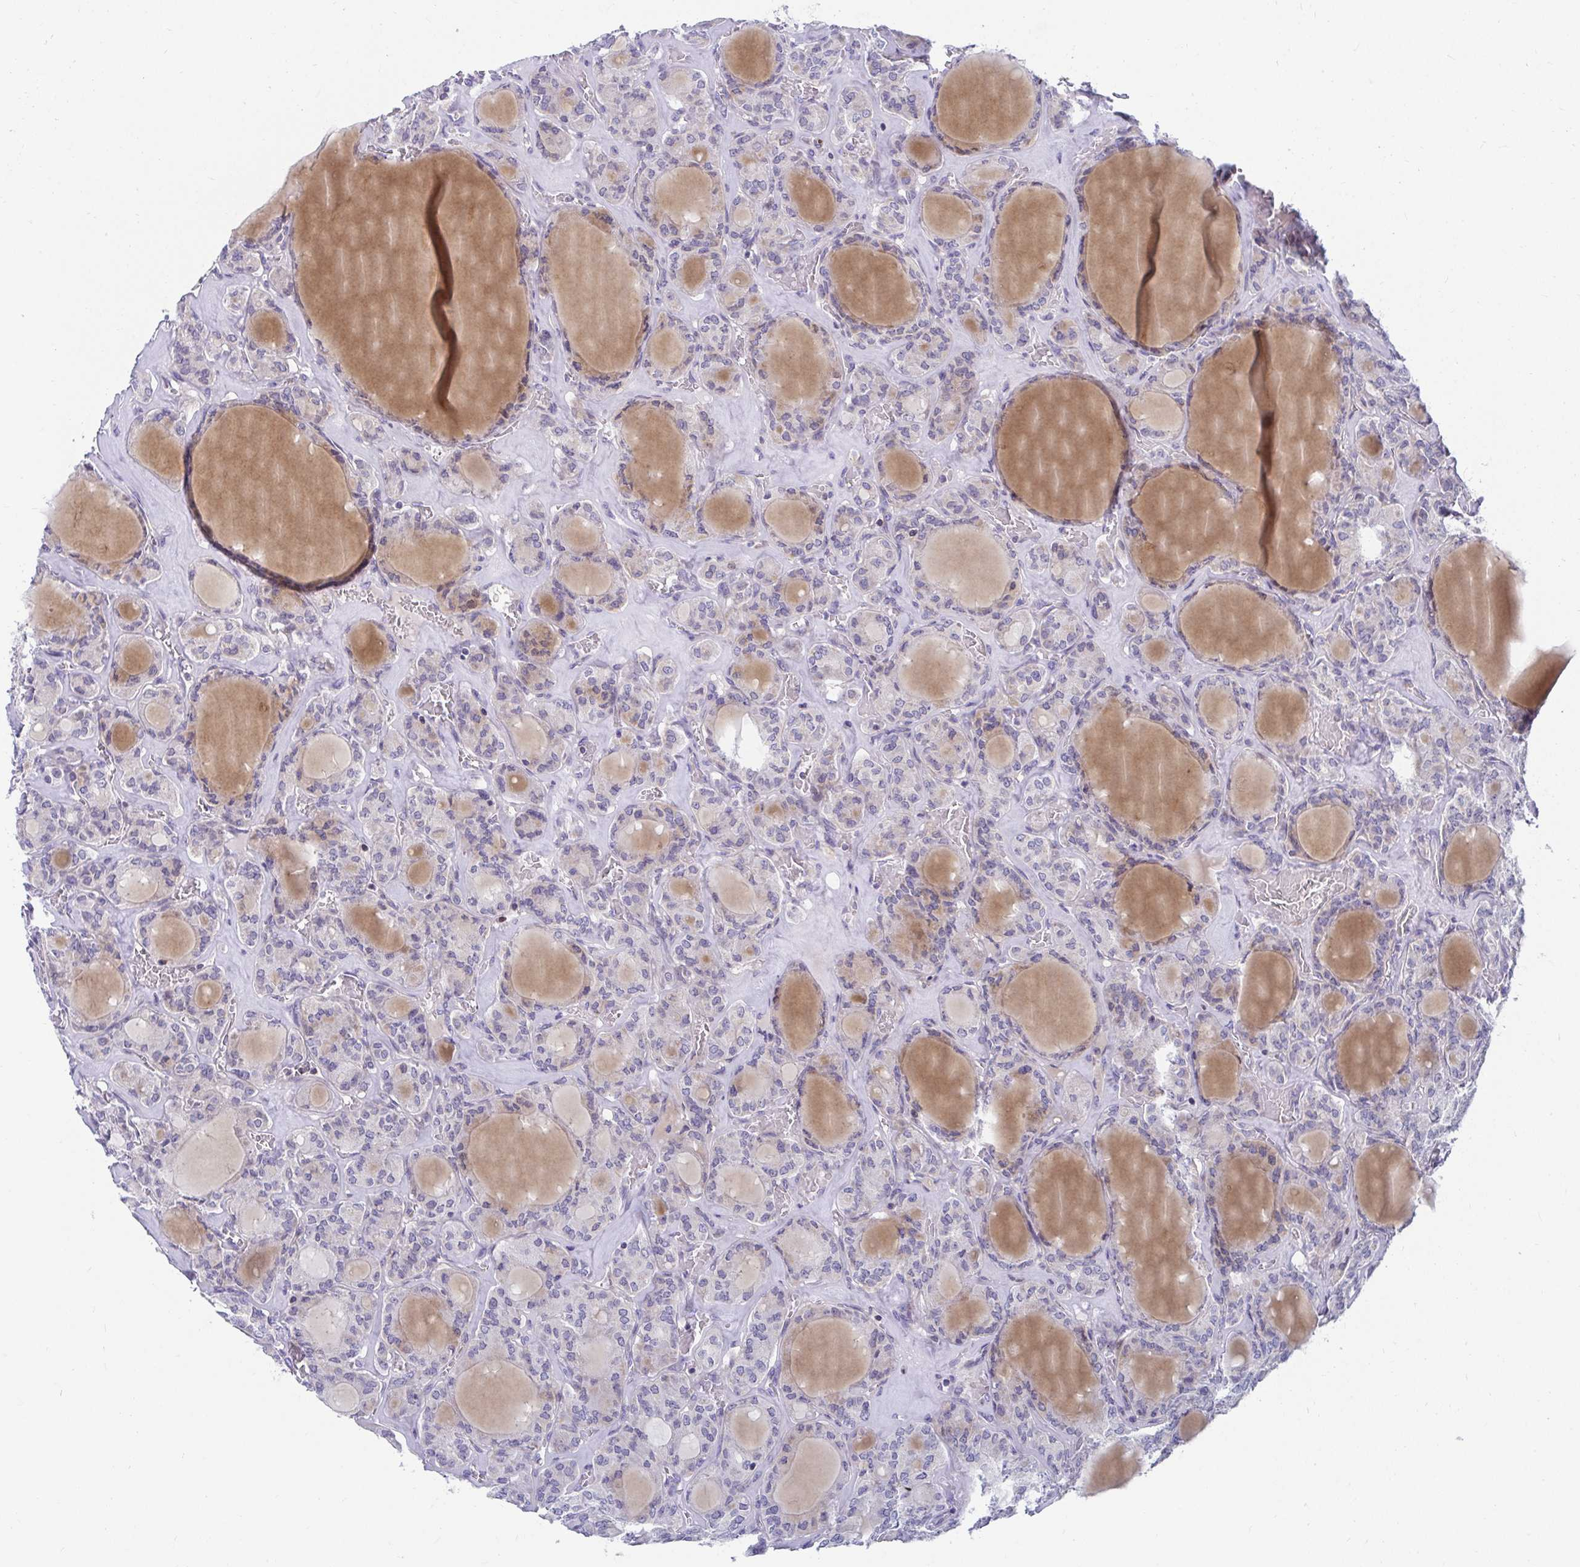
{"staining": {"intensity": "weak", "quantity": "25%-75%", "location": "cytoplasmic/membranous"}, "tissue": "thyroid cancer", "cell_type": "Tumor cells", "image_type": "cancer", "snomed": [{"axis": "morphology", "description": "Papillary adenocarcinoma, NOS"}, {"axis": "topography", "description": "Thyroid gland"}], "caption": "A brown stain highlights weak cytoplasmic/membranous positivity of a protein in thyroid papillary adenocarcinoma tumor cells. (Stains: DAB (3,3'-diaminobenzidine) in brown, nuclei in blue, Microscopy: brightfield microscopy at high magnification).", "gene": "EXOC5", "patient": {"sex": "male", "age": 87}}